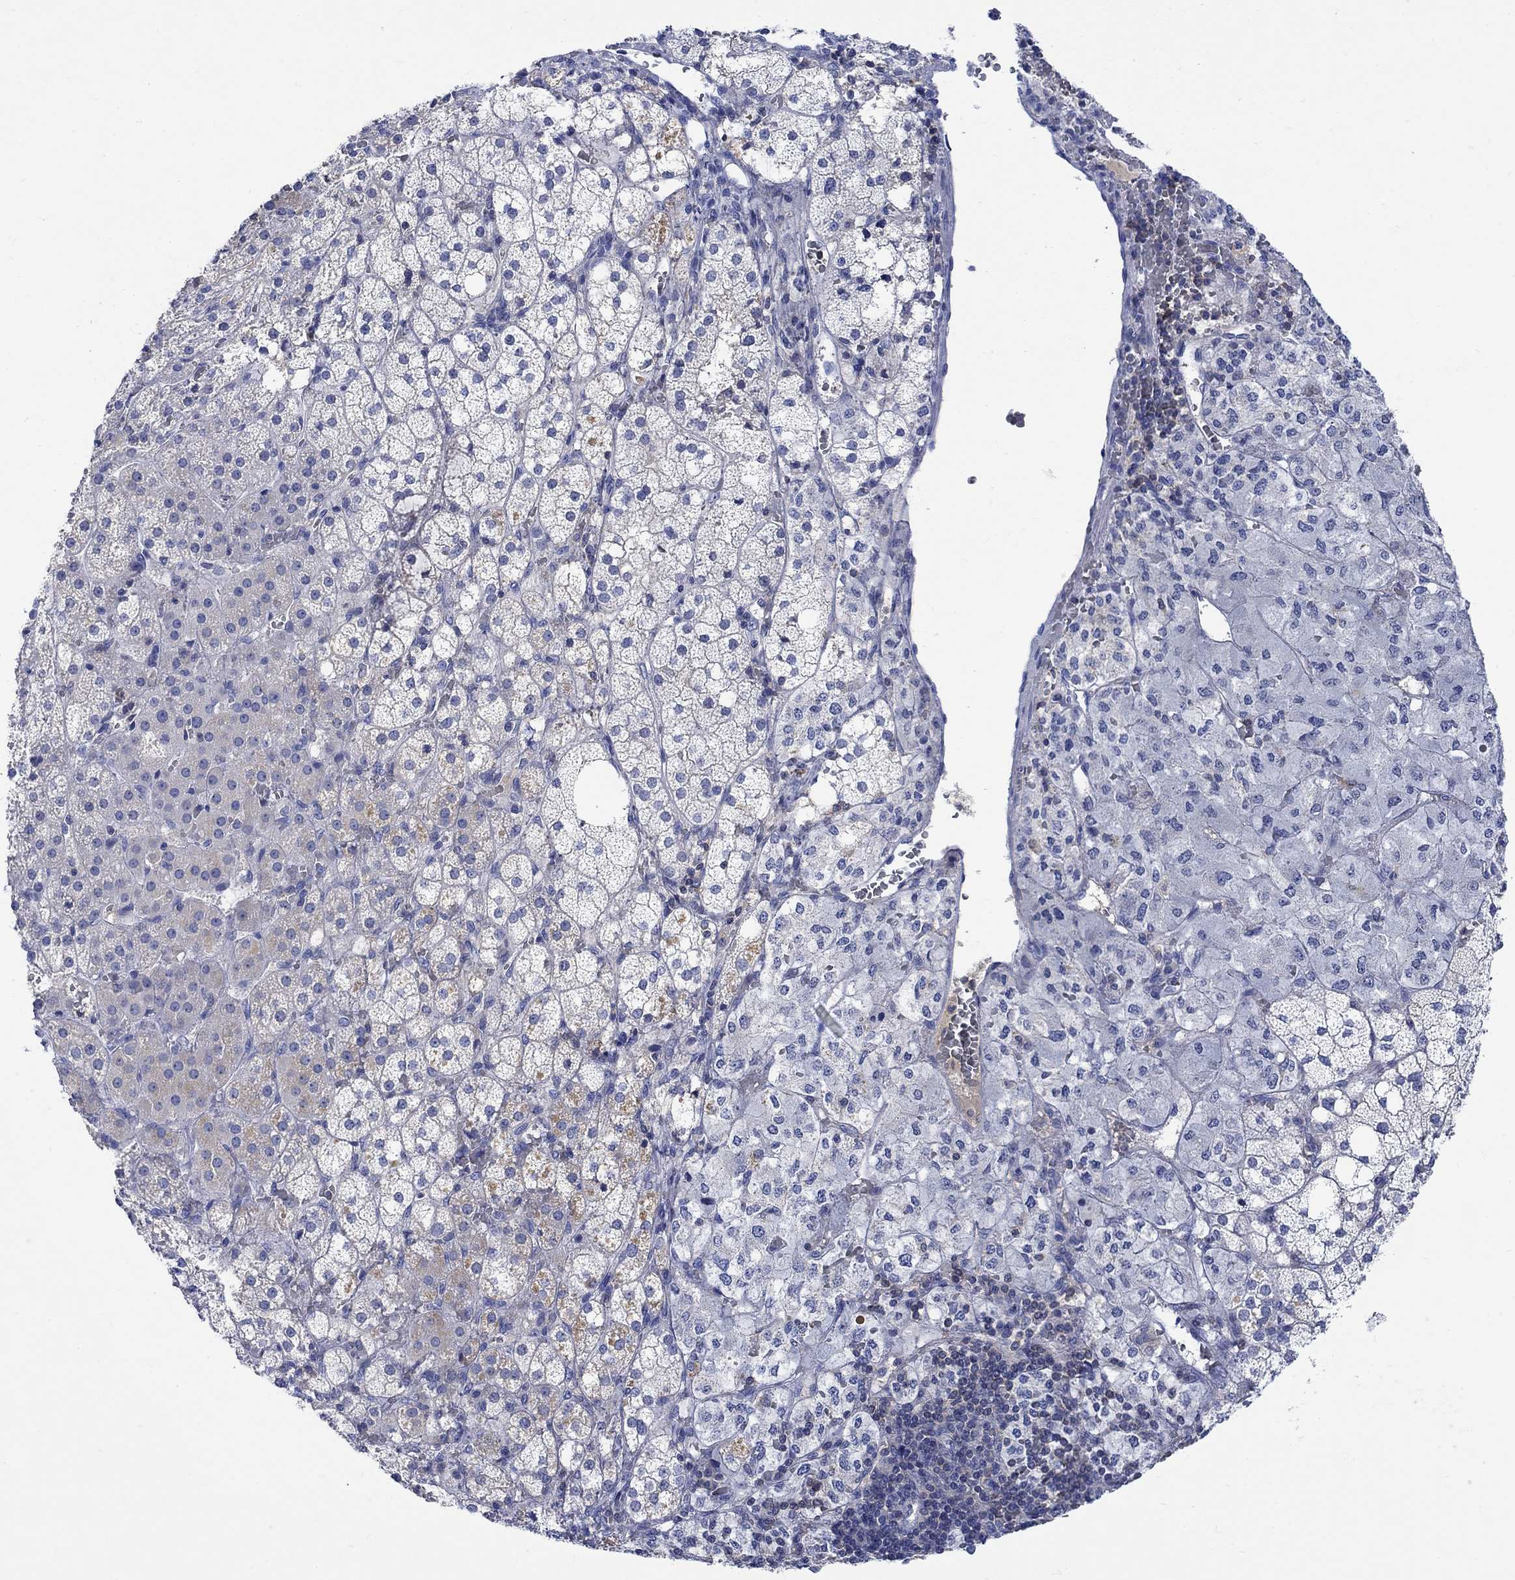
{"staining": {"intensity": "weak", "quantity": "<25%", "location": "cytoplasmic/membranous"}, "tissue": "adrenal gland", "cell_type": "Glandular cells", "image_type": "normal", "snomed": [{"axis": "morphology", "description": "Normal tissue, NOS"}, {"axis": "topography", "description": "Adrenal gland"}], "caption": "This is an IHC photomicrograph of benign human adrenal gland. There is no expression in glandular cells.", "gene": "GCM1", "patient": {"sex": "male", "age": 53}}